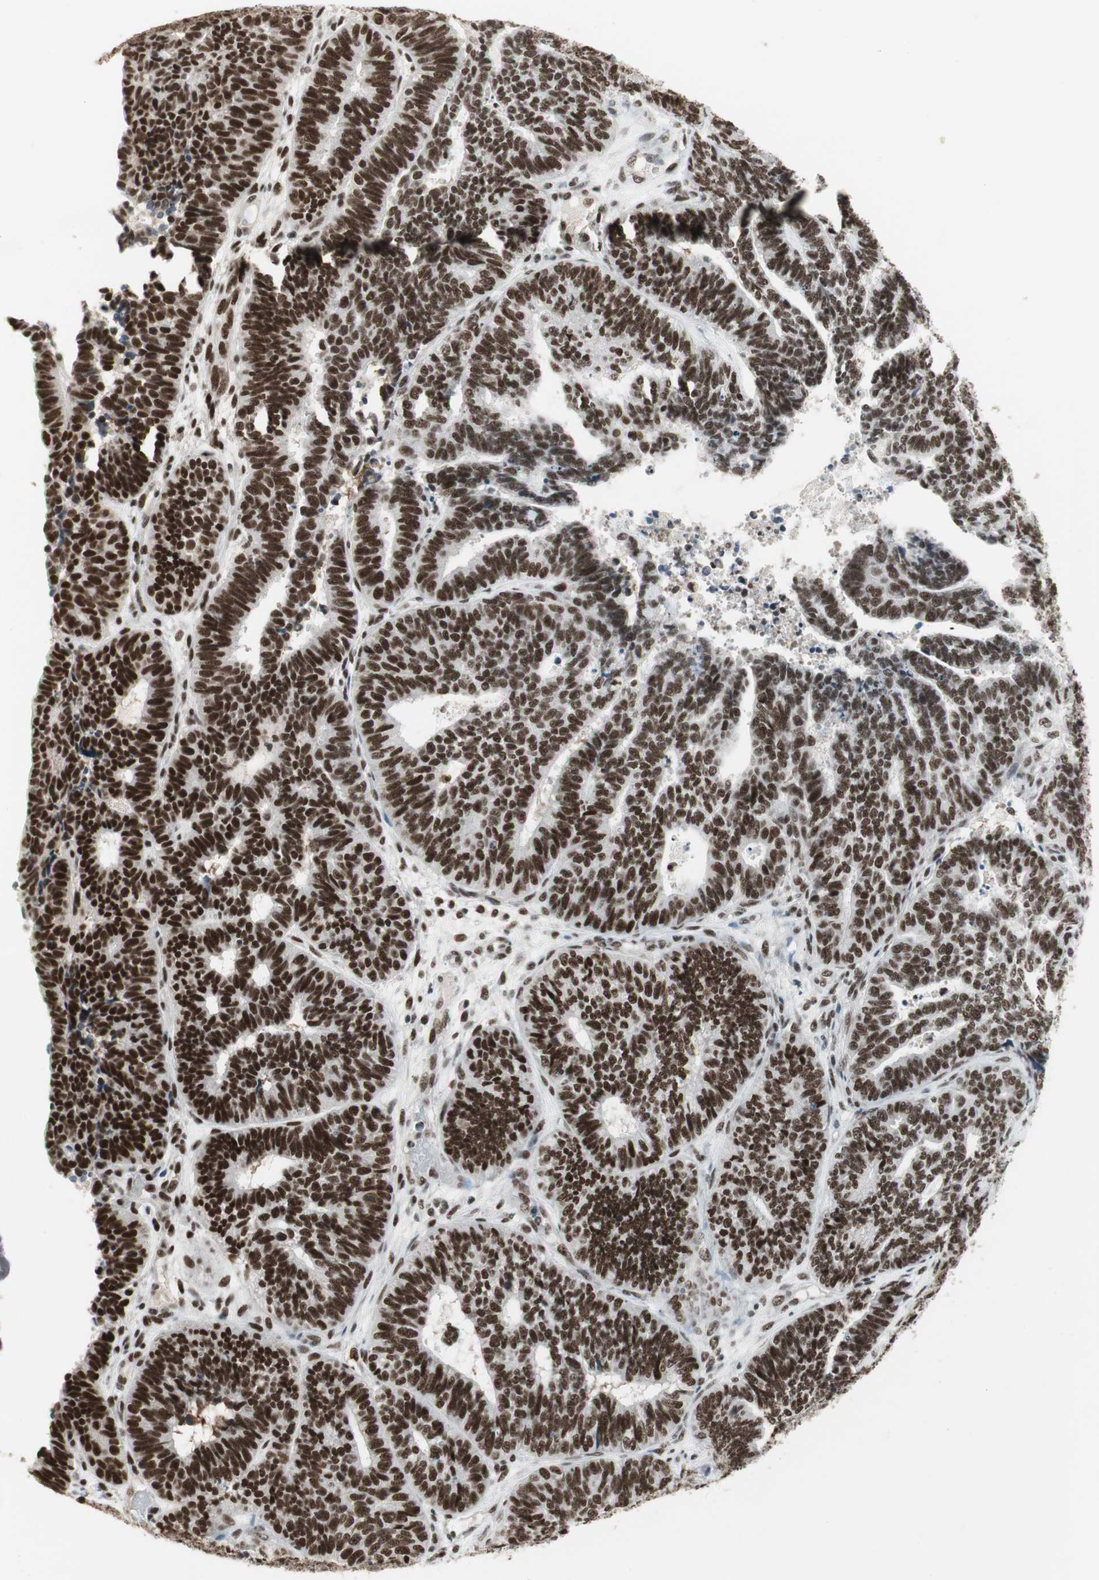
{"staining": {"intensity": "strong", "quantity": ">75%", "location": "nuclear"}, "tissue": "endometrial cancer", "cell_type": "Tumor cells", "image_type": "cancer", "snomed": [{"axis": "morphology", "description": "Adenocarcinoma, NOS"}, {"axis": "topography", "description": "Endometrium"}], "caption": "The image displays immunohistochemical staining of endometrial cancer. There is strong nuclear positivity is present in about >75% of tumor cells.", "gene": "RTF1", "patient": {"sex": "female", "age": 70}}